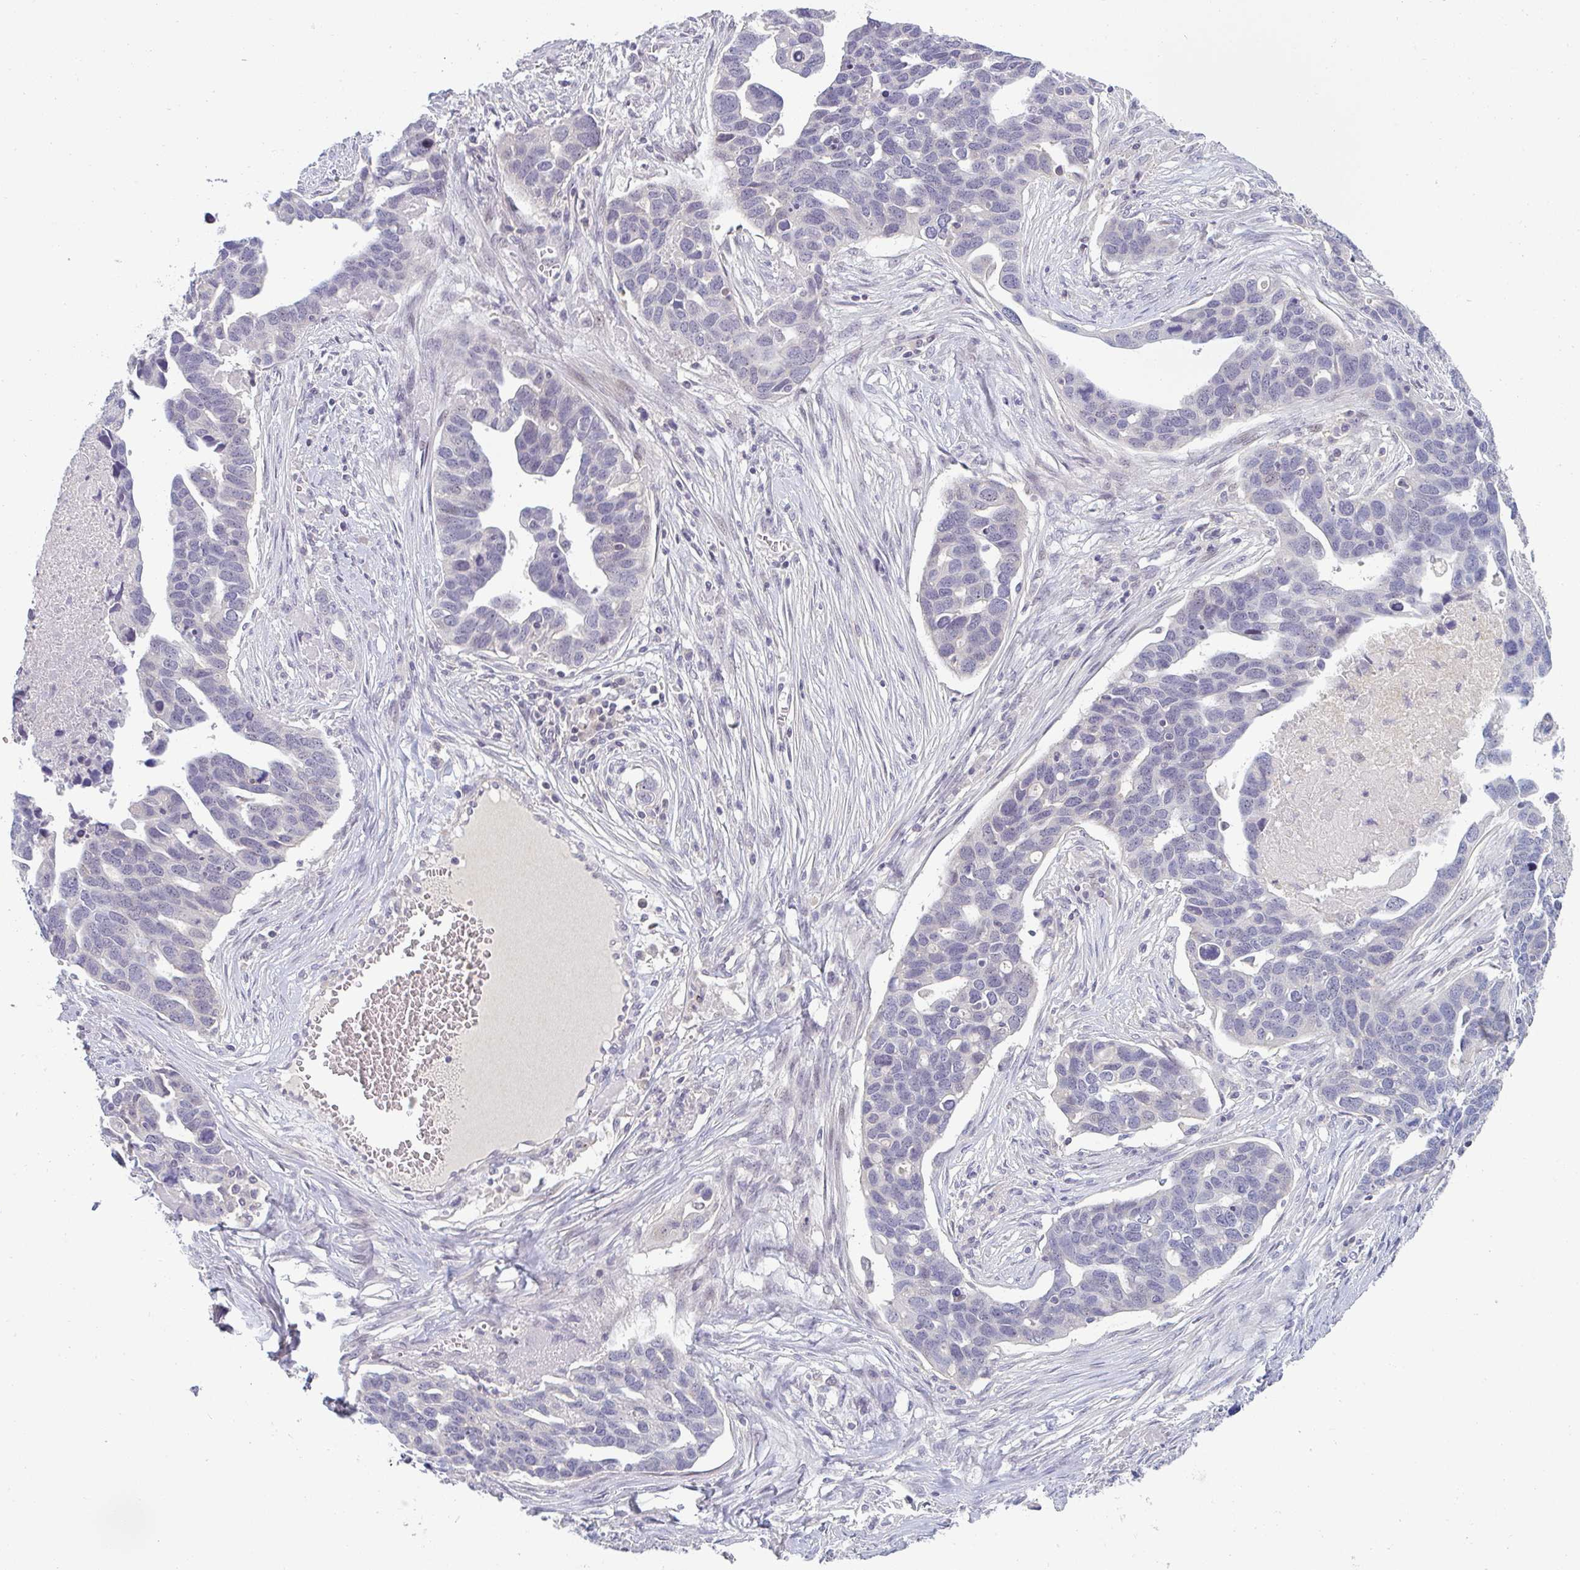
{"staining": {"intensity": "negative", "quantity": "none", "location": "none"}, "tissue": "ovarian cancer", "cell_type": "Tumor cells", "image_type": "cancer", "snomed": [{"axis": "morphology", "description": "Cystadenocarcinoma, serous, NOS"}, {"axis": "topography", "description": "Ovary"}], "caption": "The immunohistochemistry (IHC) histopathology image has no significant expression in tumor cells of ovarian cancer (serous cystadenocarcinoma) tissue. (IHC, brightfield microscopy, high magnification).", "gene": "PPFIA4", "patient": {"sex": "female", "age": 54}}